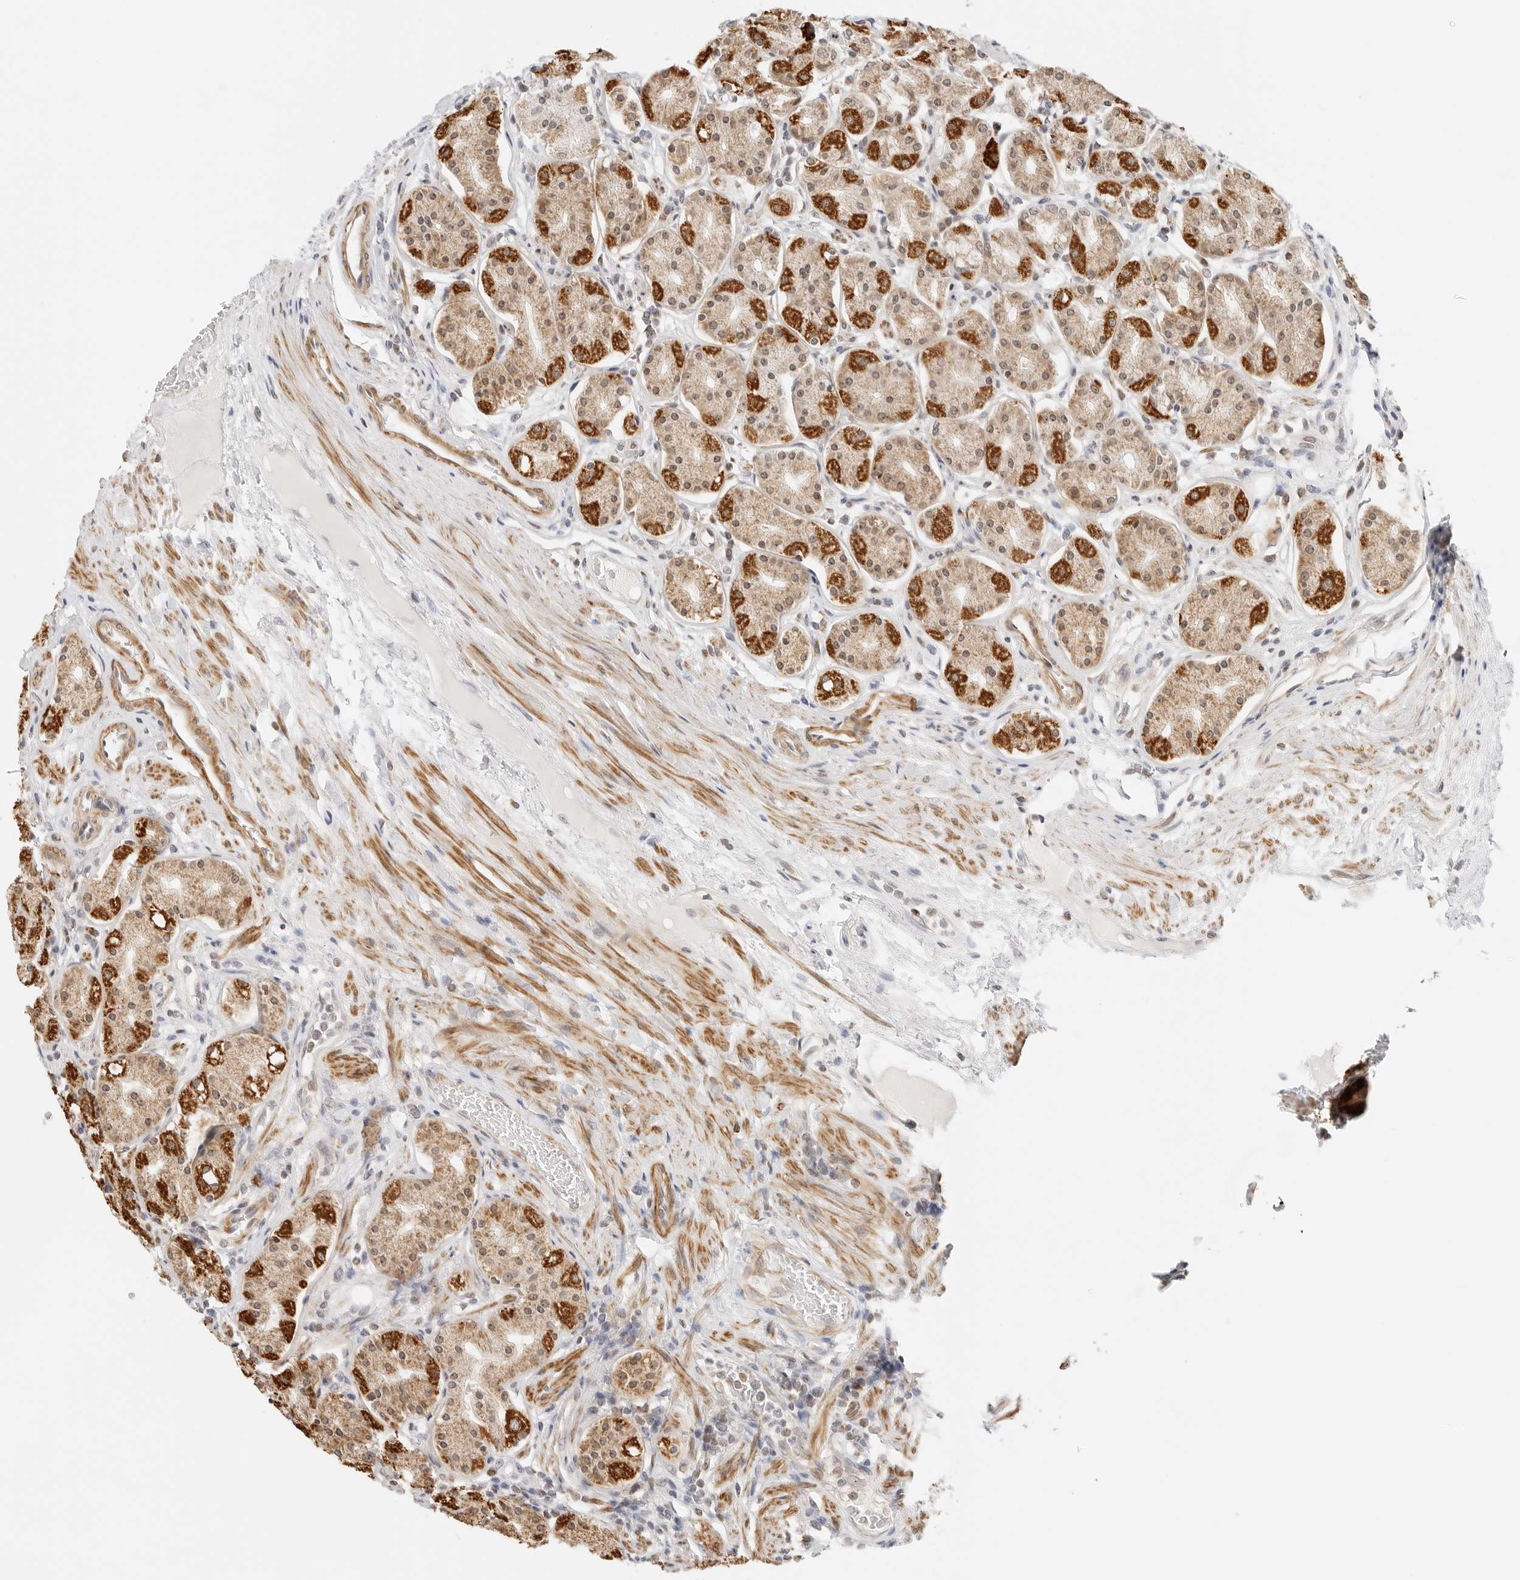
{"staining": {"intensity": "strong", "quantity": "25%-75%", "location": "cytoplasmic/membranous,nuclear"}, "tissue": "stomach", "cell_type": "Glandular cells", "image_type": "normal", "snomed": [{"axis": "morphology", "description": "Normal tissue, NOS"}, {"axis": "topography", "description": "Stomach"}, {"axis": "topography", "description": "Stomach, lower"}], "caption": "Brown immunohistochemical staining in benign stomach reveals strong cytoplasmic/membranous,nuclear expression in about 25%-75% of glandular cells. The staining is performed using DAB brown chromogen to label protein expression. The nuclei are counter-stained blue using hematoxylin.", "gene": "GORAB", "patient": {"sex": "female", "age": 56}}